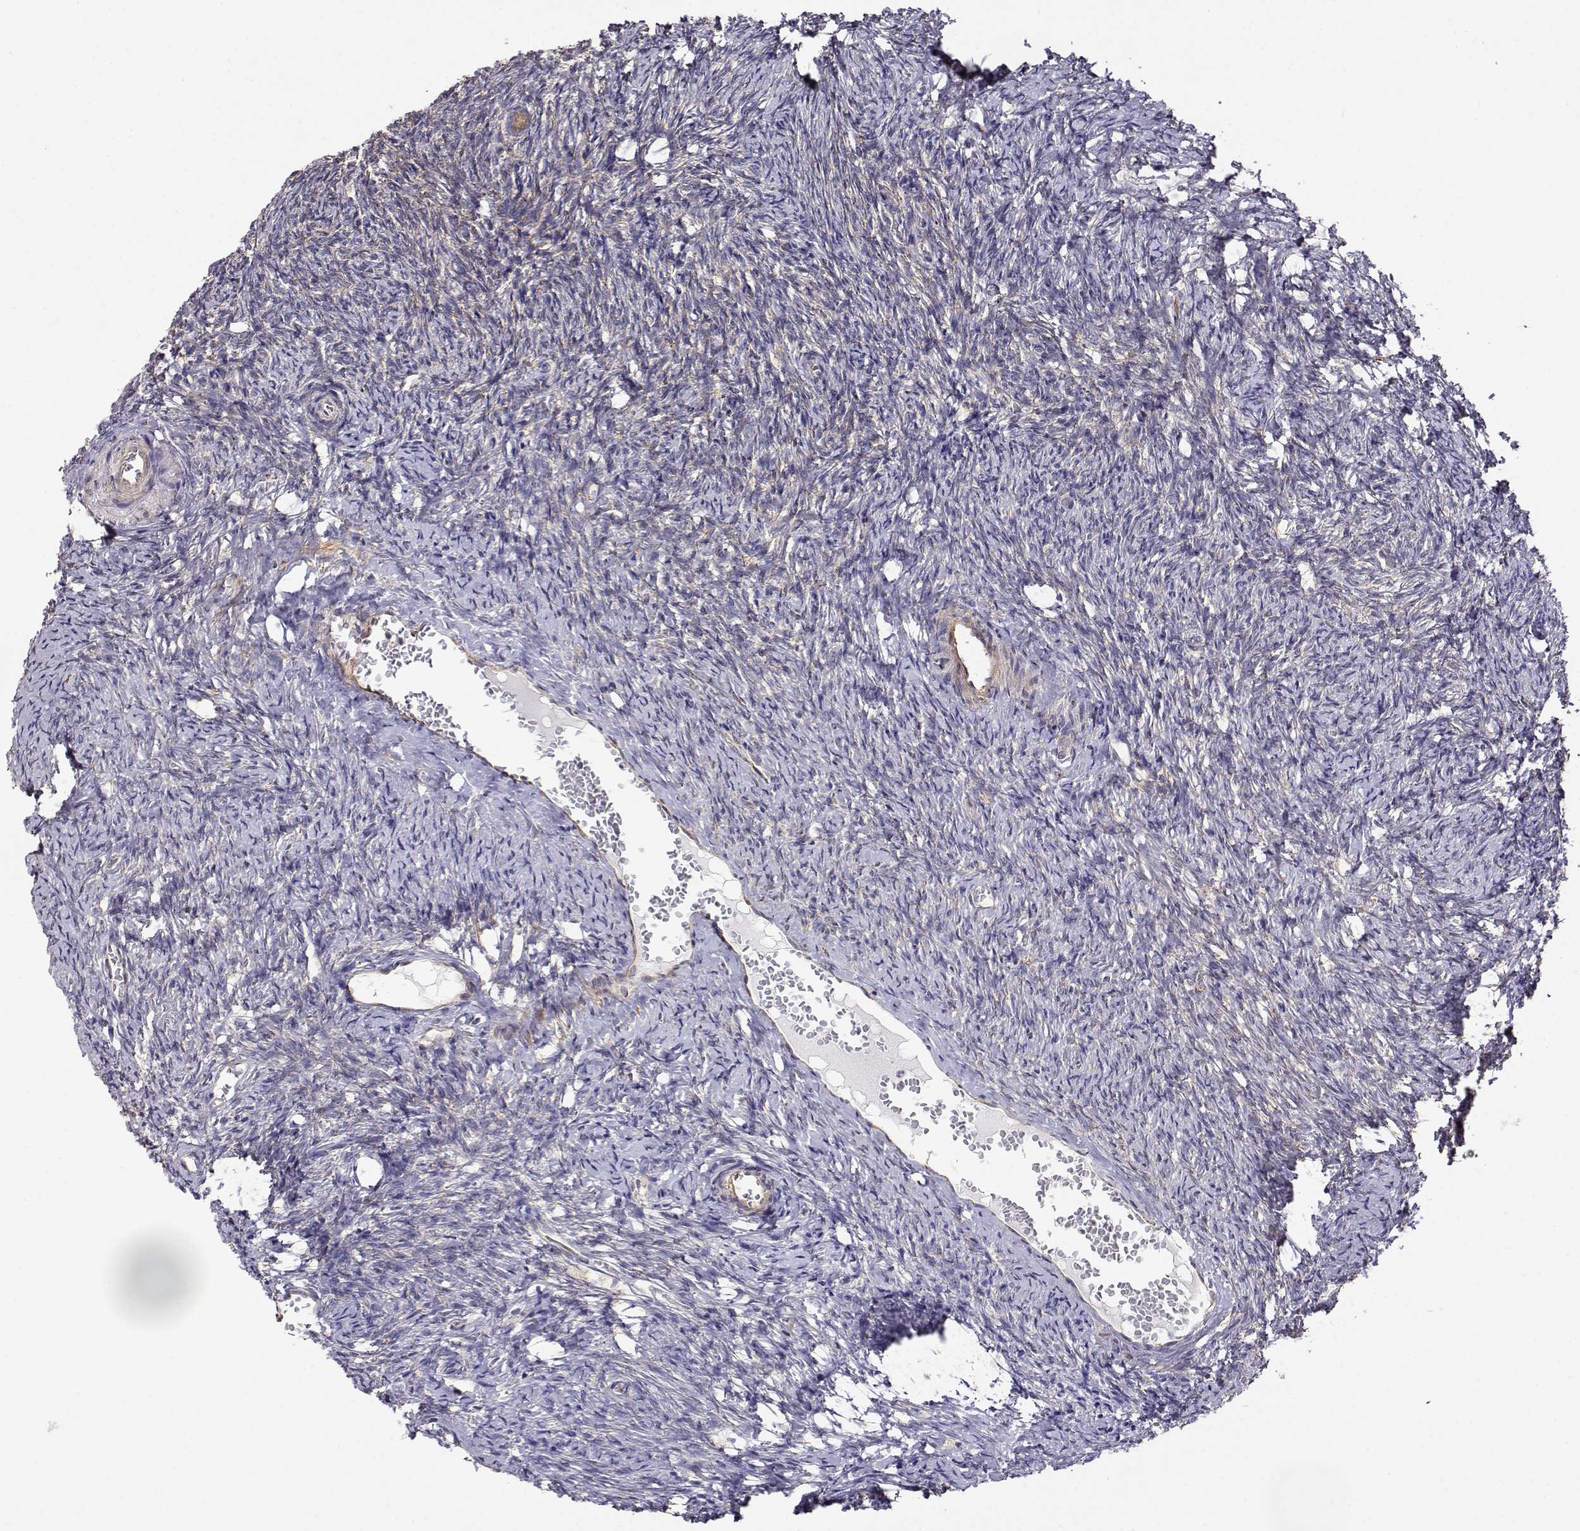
{"staining": {"intensity": "moderate", "quantity": ">75%", "location": "cytoplasmic/membranous"}, "tissue": "ovary", "cell_type": "Follicle cells", "image_type": "normal", "snomed": [{"axis": "morphology", "description": "Normal tissue, NOS"}, {"axis": "topography", "description": "Ovary"}], "caption": "Protein staining by immunohistochemistry reveals moderate cytoplasmic/membranous expression in about >75% of follicle cells in unremarkable ovary. Ihc stains the protein of interest in brown and the nuclei are stained blue.", "gene": "PAIP1", "patient": {"sex": "female", "age": 39}}